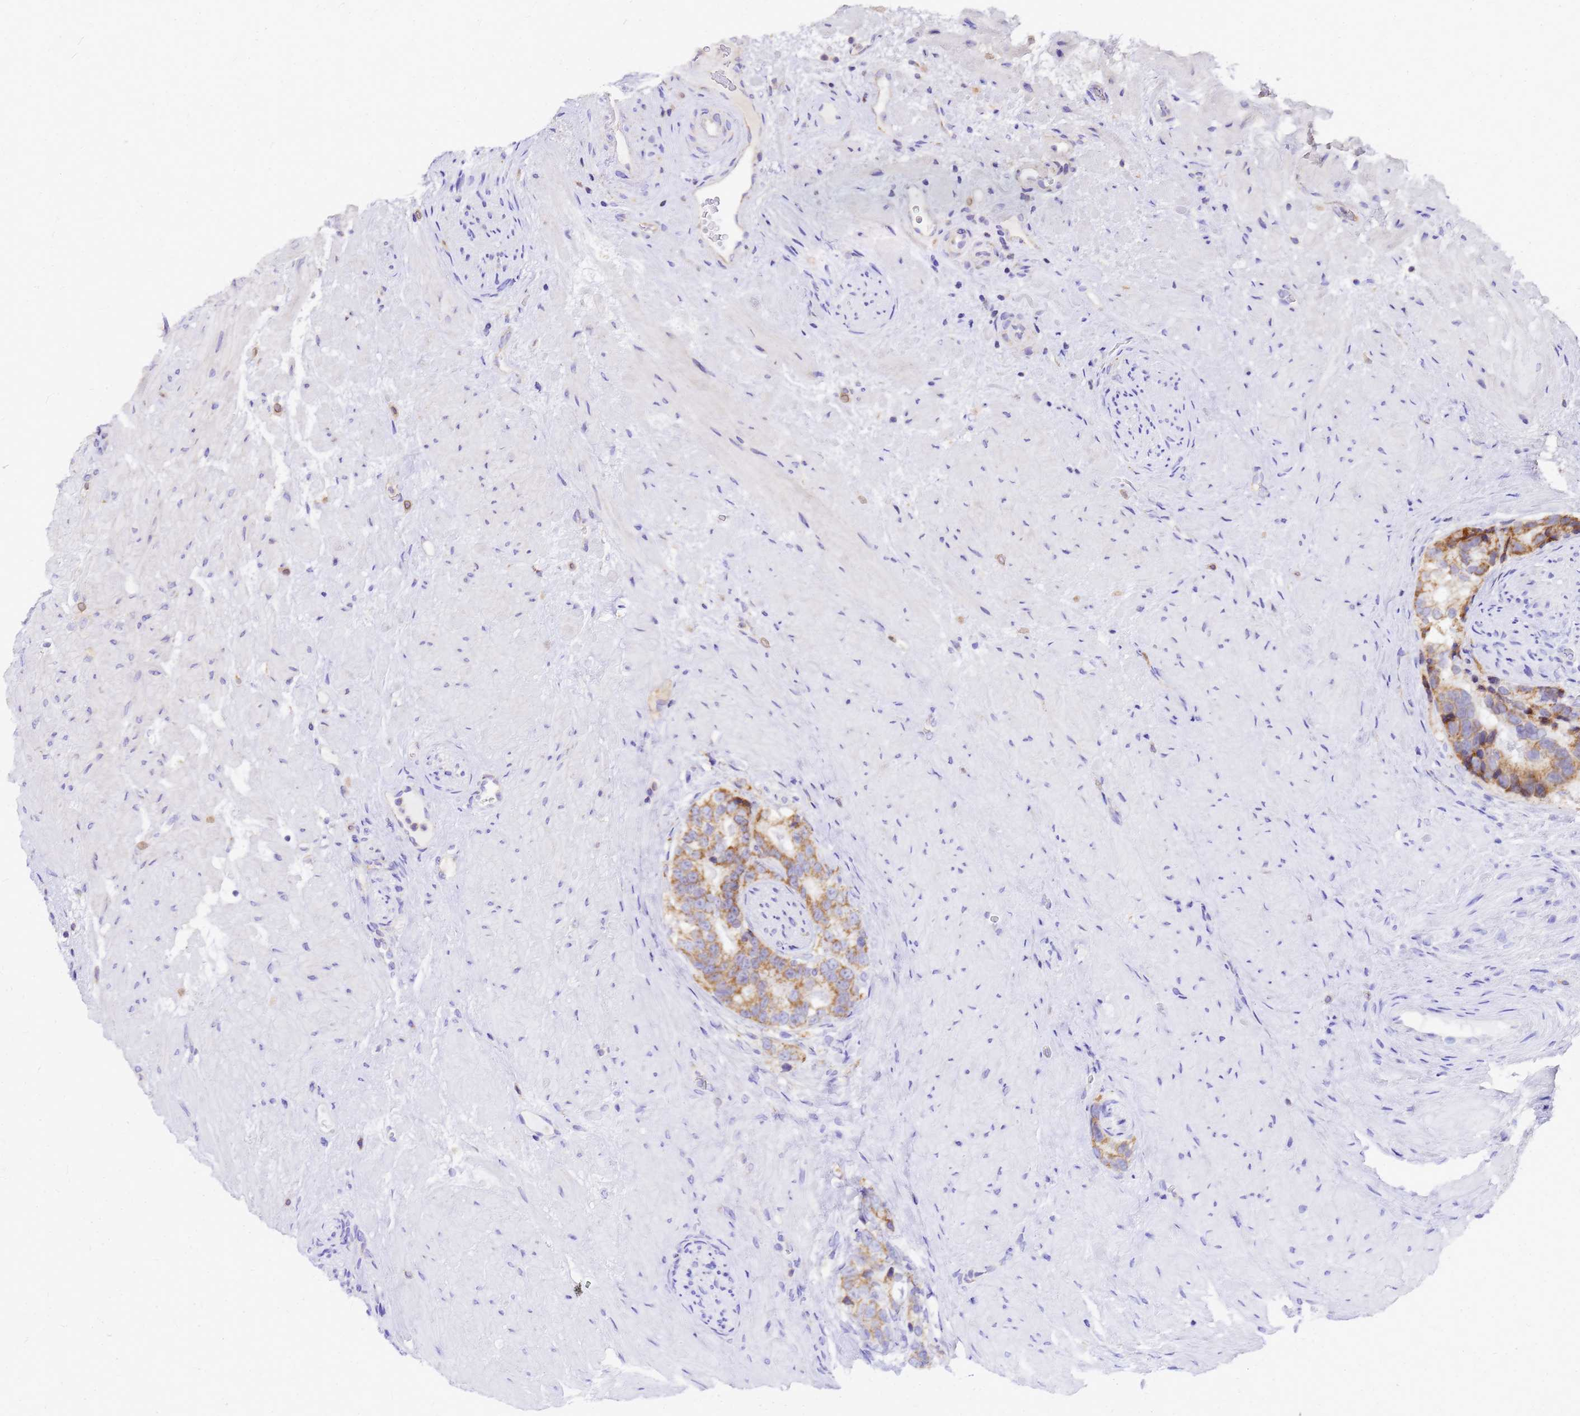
{"staining": {"intensity": "strong", "quantity": ">75%", "location": "cytoplasmic/membranous"}, "tissue": "prostate cancer", "cell_type": "Tumor cells", "image_type": "cancer", "snomed": [{"axis": "morphology", "description": "Adenocarcinoma, High grade"}, {"axis": "topography", "description": "Prostate"}], "caption": "Strong cytoplasmic/membranous protein staining is seen in about >75% of tumor cells in adenocarcinoma (high-grade) (prostate).", "gene": "MRPS26", "patient": {"sex": "male", "age": 74}}